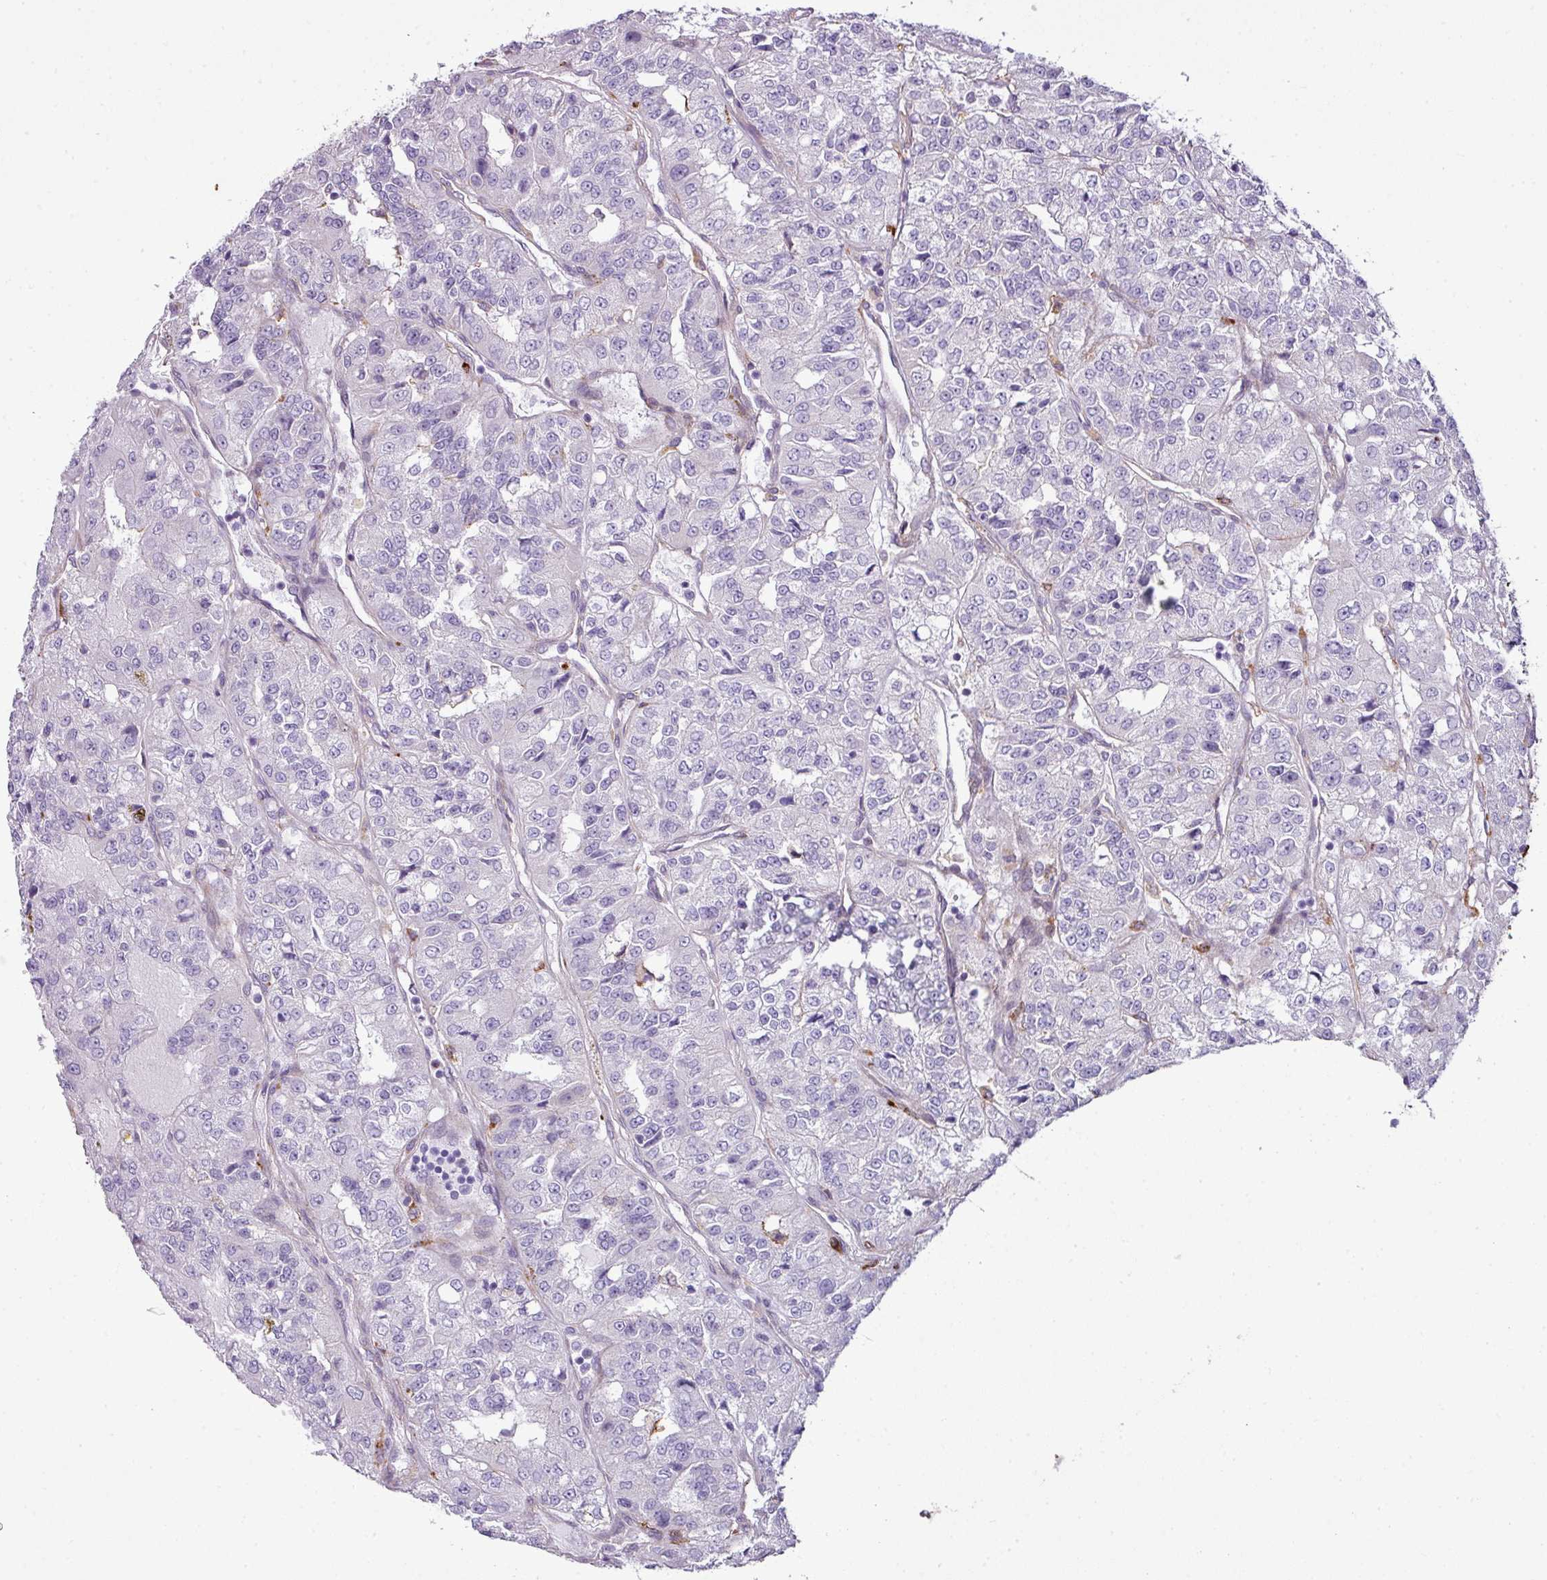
{"staining": {"intensity": "negative", "quantity": "none", "location": "none"}, "tissue": "renal cancer", "cell_type": "Tumor cells", "image_type": "cancer", "snomed": [{"axis": "morphology", "description": "Adenocarcinoma, NOS"}, {"axis": "topography", "description": "Kidney"}], "caption": "A high-resolution histopathology image shows IHC staining of adenocarcinoma (renal), which demonstrates no significant expression in tumor cells.", "gene": "COL8A1", "patient": {"sex": "female", "age": 63}}